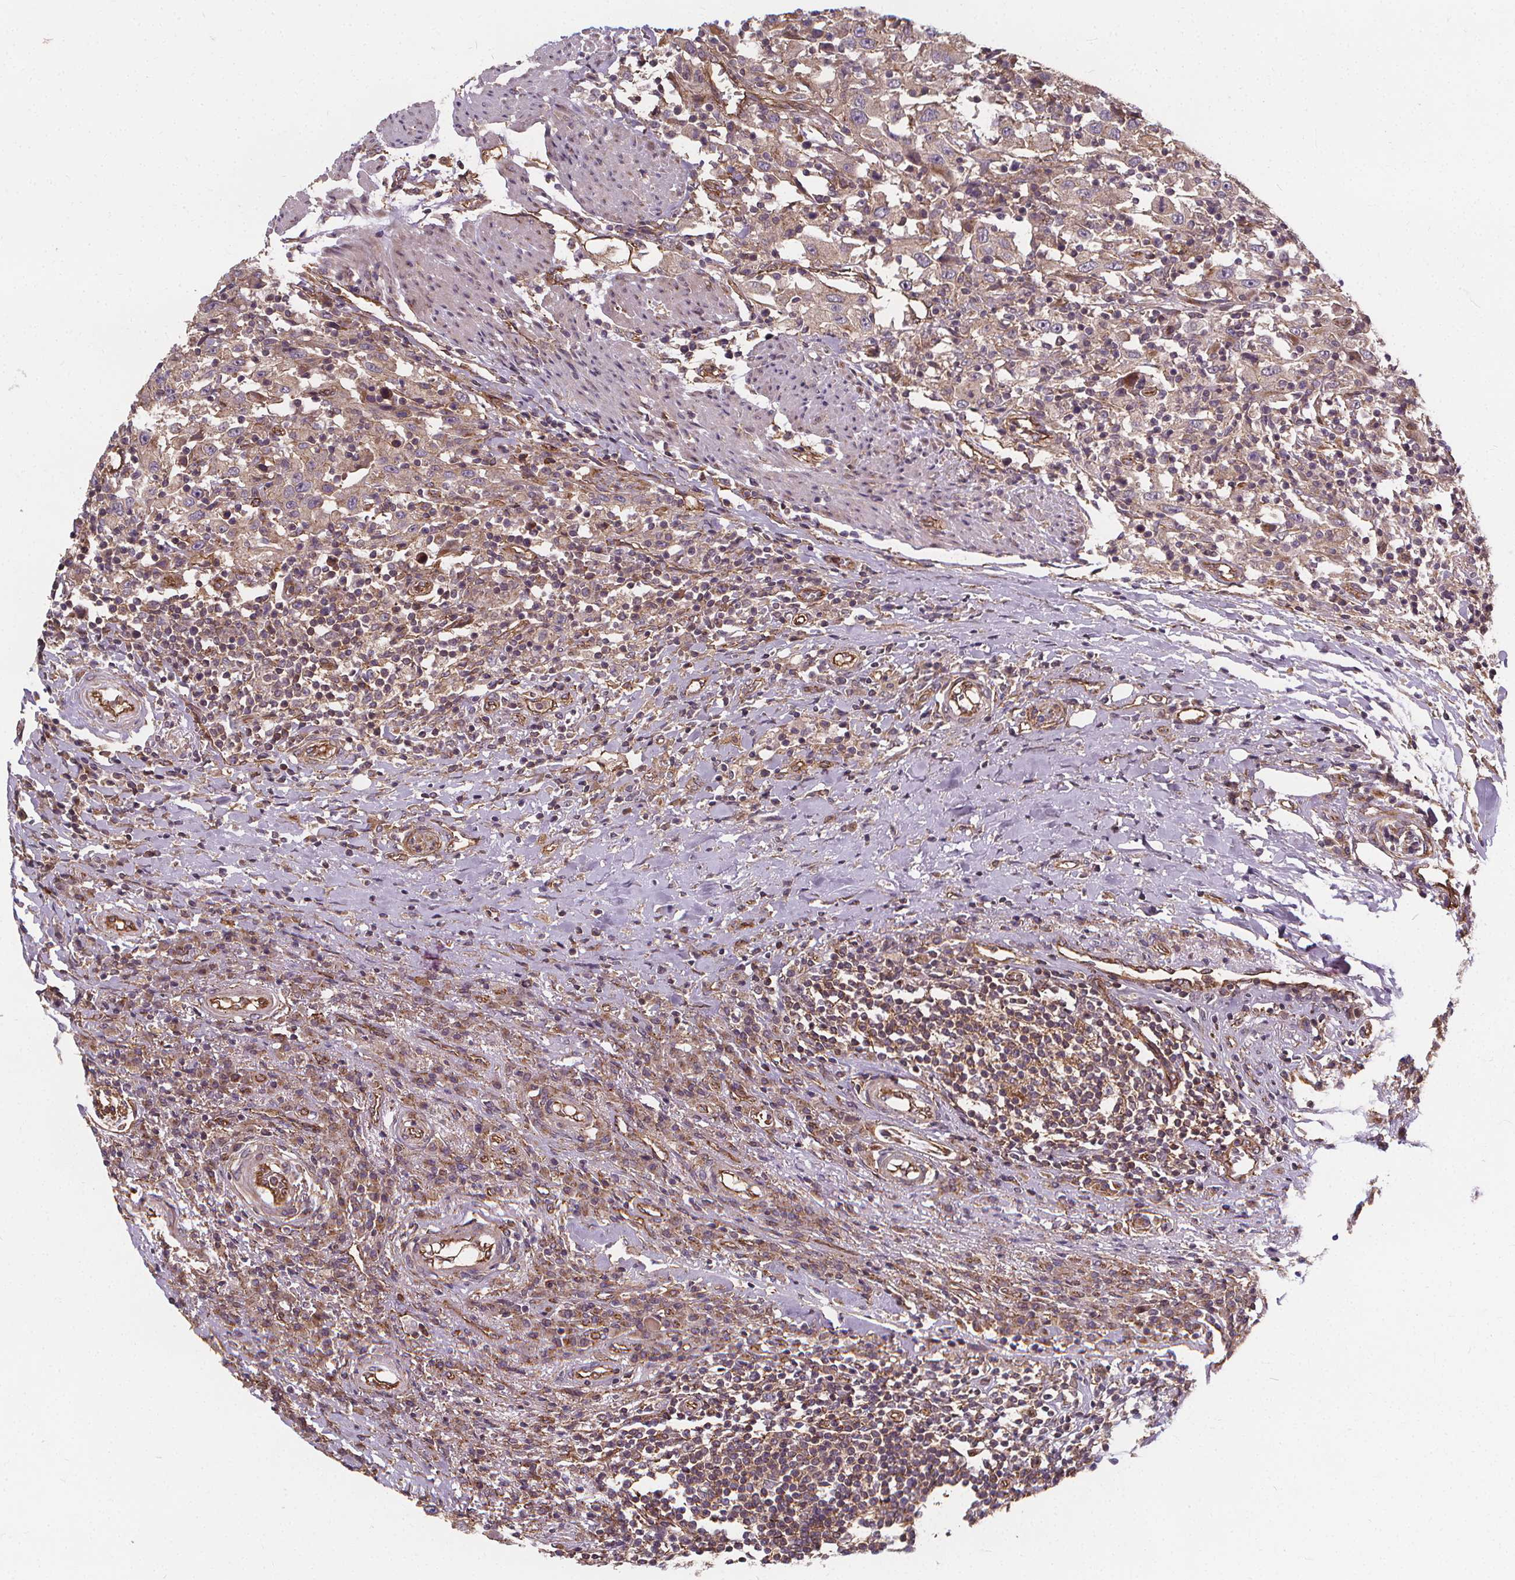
{"staining": {"intensity": "weak", "quantity": ">75%", "location": "cytoplasmic/membranous"}, "tissue": "urothelial cancer", "cell_type": "Tumor cells", "image_type": "cancer", "snomed": [{"axis": "morphology", "description": "Urothelial carcinoma, High grade"}, {"axis": "topography", "description": "Urinary bladder"}], "caption": "High-grade urothelial carcinoma stained with a protein marker exhibits weak staining in tumor cells.", "gene": "CLINT1", "patient": {"sex": "male", "age": 61}}